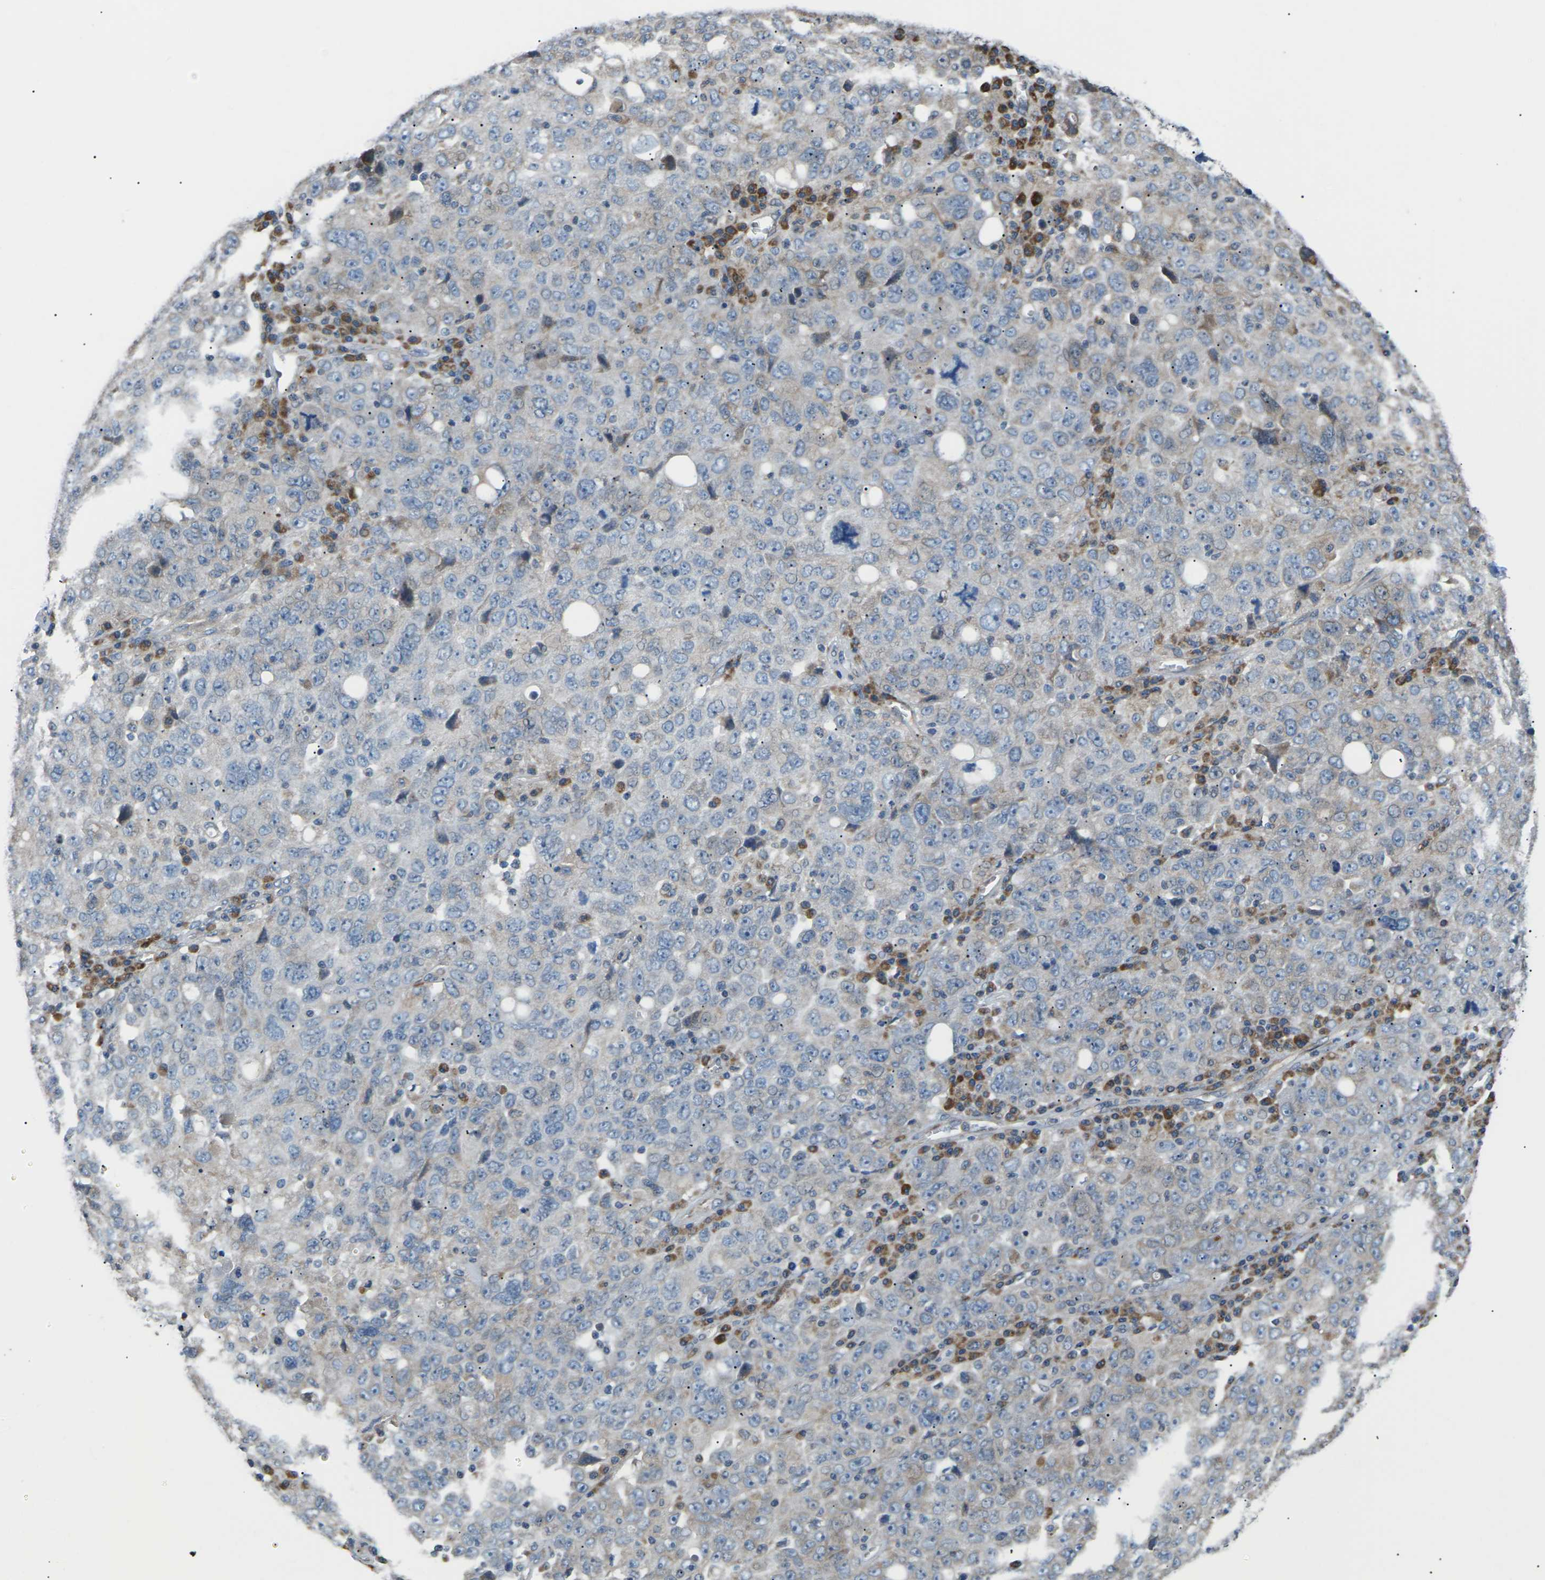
{"staining": {"intensity": "negative", "quantity": "none", "location": "none"}, "tissue": "ovarian cancer", "cell_type": "Tumor cells", "image_type": "cancer", "snomed": [{"axis": "morphology", "description": "Carcinoma, endometroid"}, {"axis": "topography", "description": "Ovary"}], "caption": "The immunohistochemistry (IHC) micrograph has no significant expression in tumor cells of endometroid carcinoma (ovarian) tissue.", "gene": "KLHDC8B", "patient": {"sex": "female", "age": 62}}